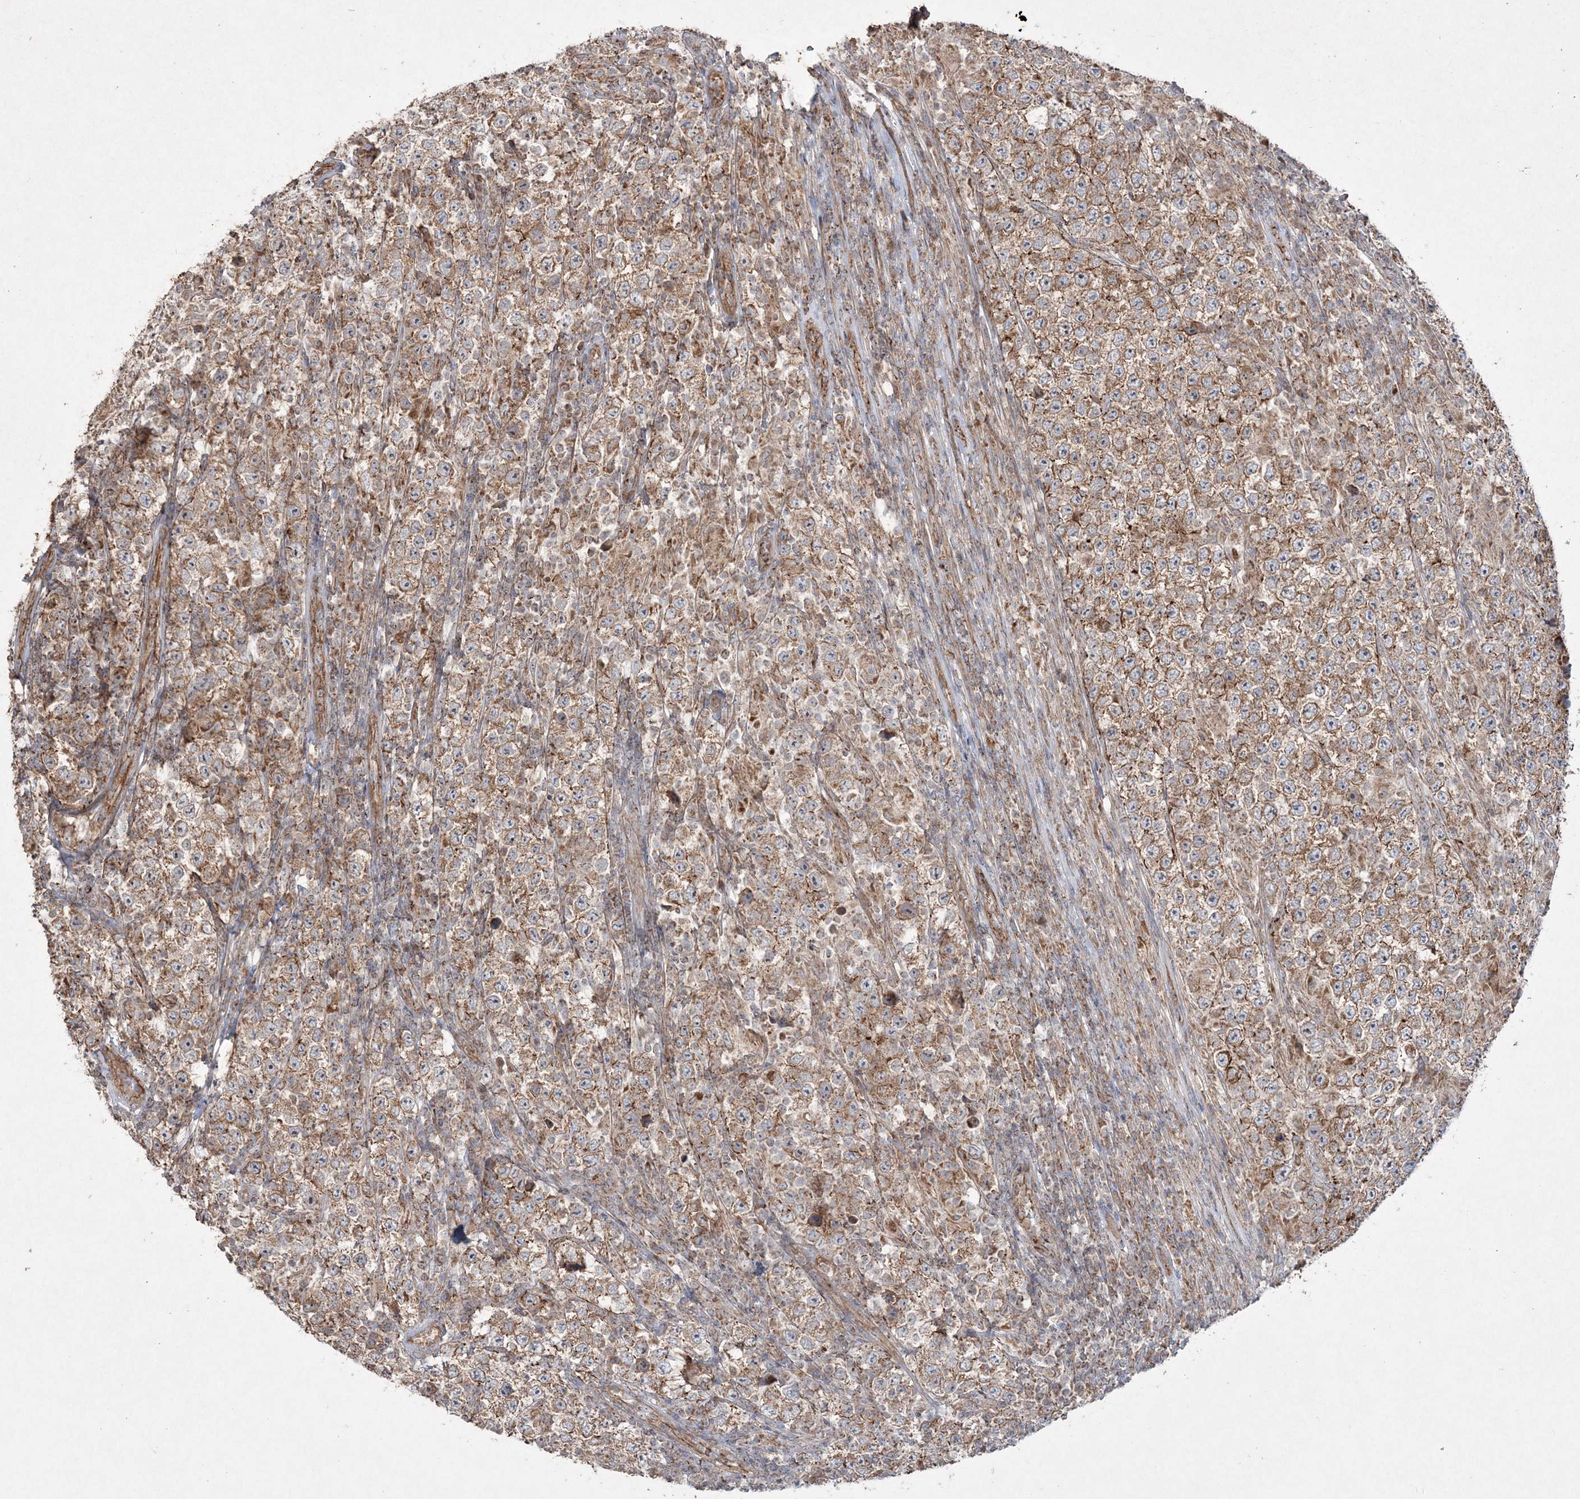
{"staining": {"intensity": "moderate", "quantity": ">75%", "location": "cytoplasmic/membranous"}, "tissue": "testis cancer", "cell_type": "Tumor cells", "image_type": "cancer", "snomed": [{"axis": "morphology", "description": "Normal tissue, NOS"}, {"axis": "morphology", "description": "Urothelial carcinoma, High grade"}, {"axis": "morphology", "description": "Seminoma, NOS"}, {"axis": "morphology", "description": "Carcinoma, Embryonal, NOS"}, {"axis": "topography", "description": "Urinary bladder"}, {"axis": "topography", "description": "Testis"}], "caption": "Testis cancer stained with IHC exhibits moderate cytoplasmic/membranous positivity in about >75% of tumor cells.", "gene": "TTC7A", "patient": {"sex": "male", "age": 41}}